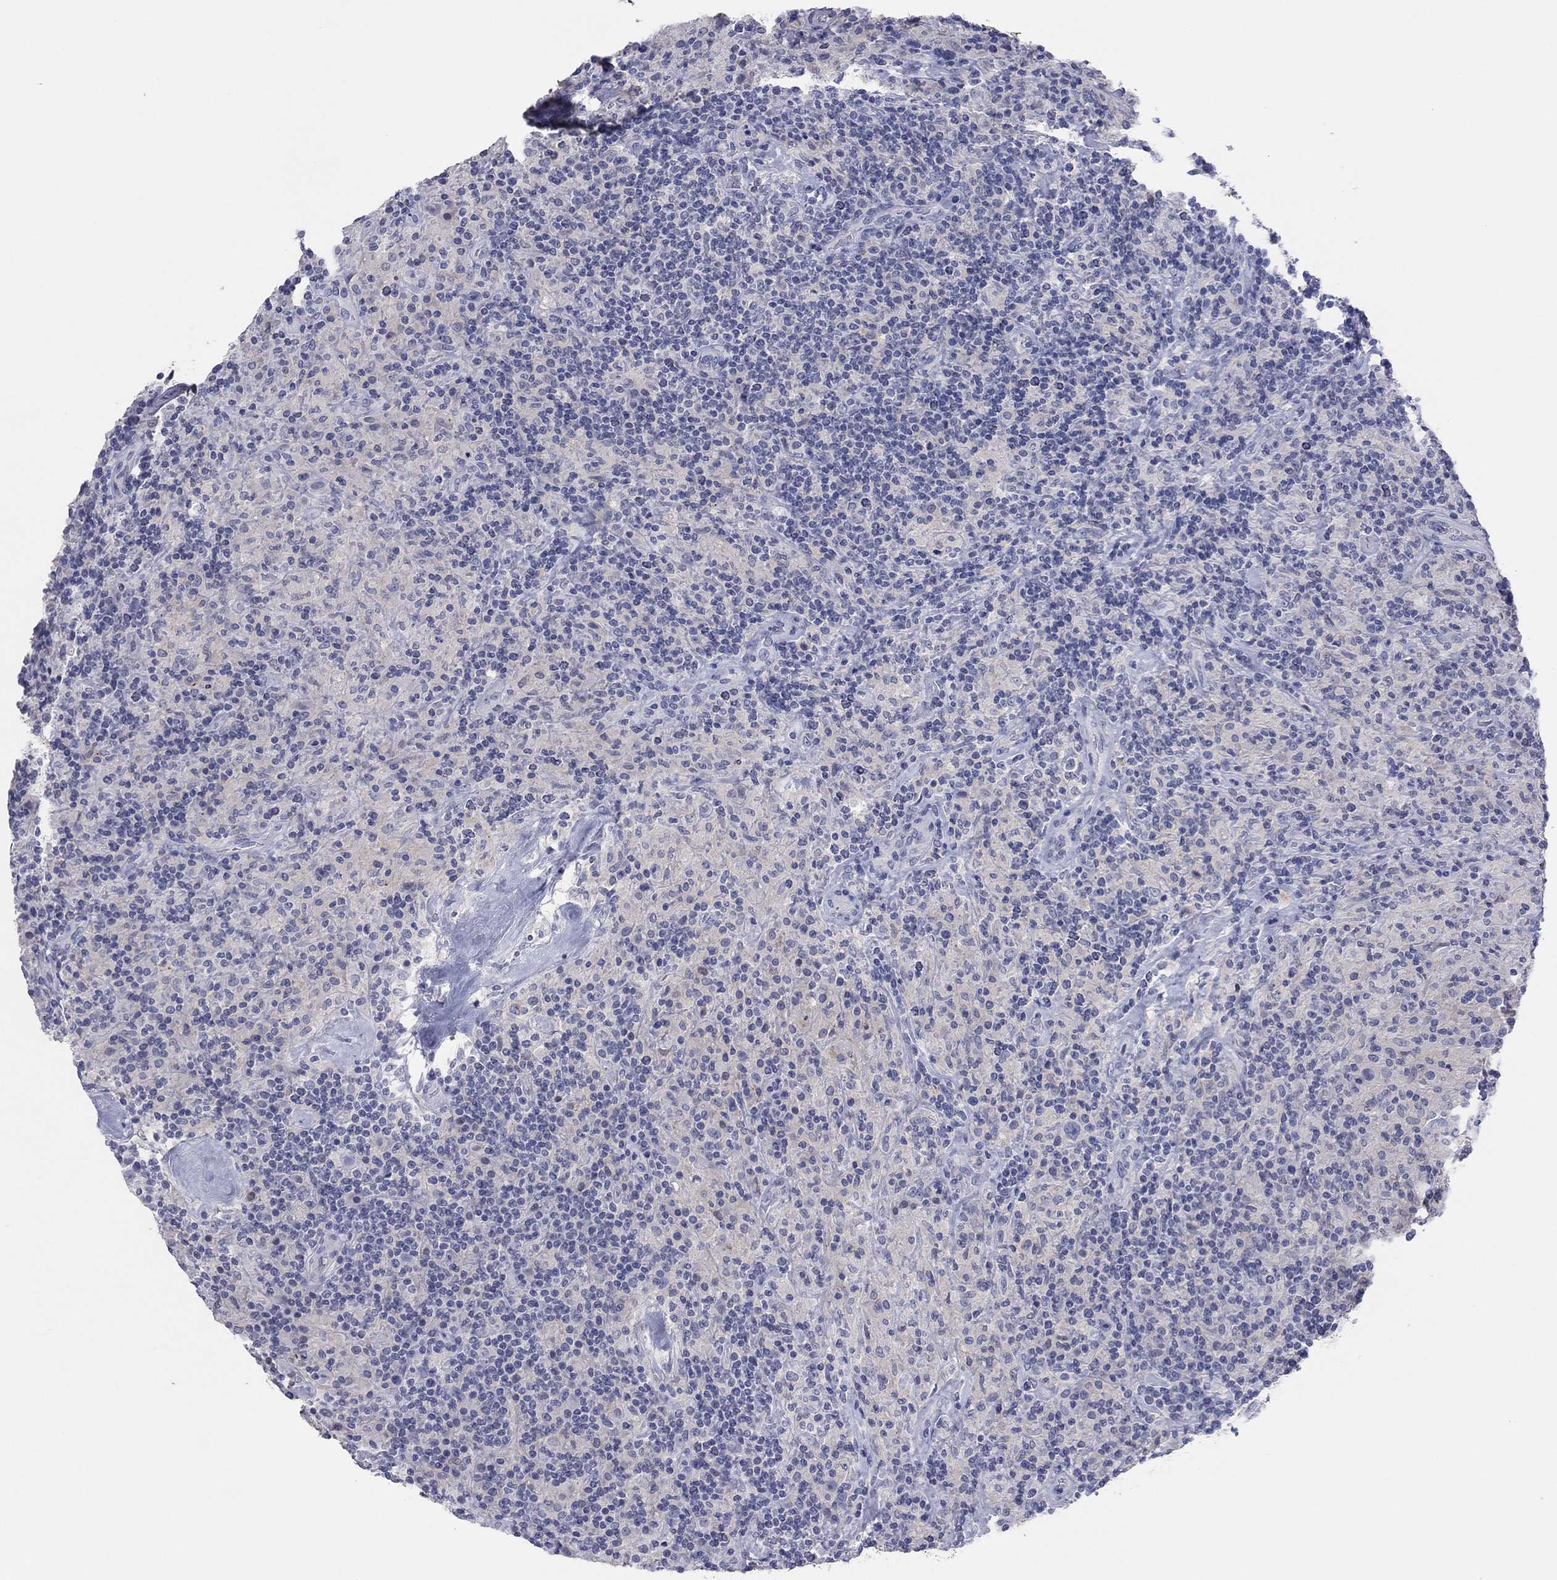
{"staining": {"intensity": "negative", "quantity": "none", "location": "none"}, "tissue": "lymphoma", "cell_type": "Tumor cells", "image_type": "cancer", "snomed": [{"axis": "morphology", "description": "Hodgkin's disease, NOS"}, {"axis": "topography", "description": "Lymph node"}], "caption": "Image shows no significant protein positivity in tumor cells of lymphoma.", "gene": "CPNE6", "patient": {"sex": "male", "age": 70}}